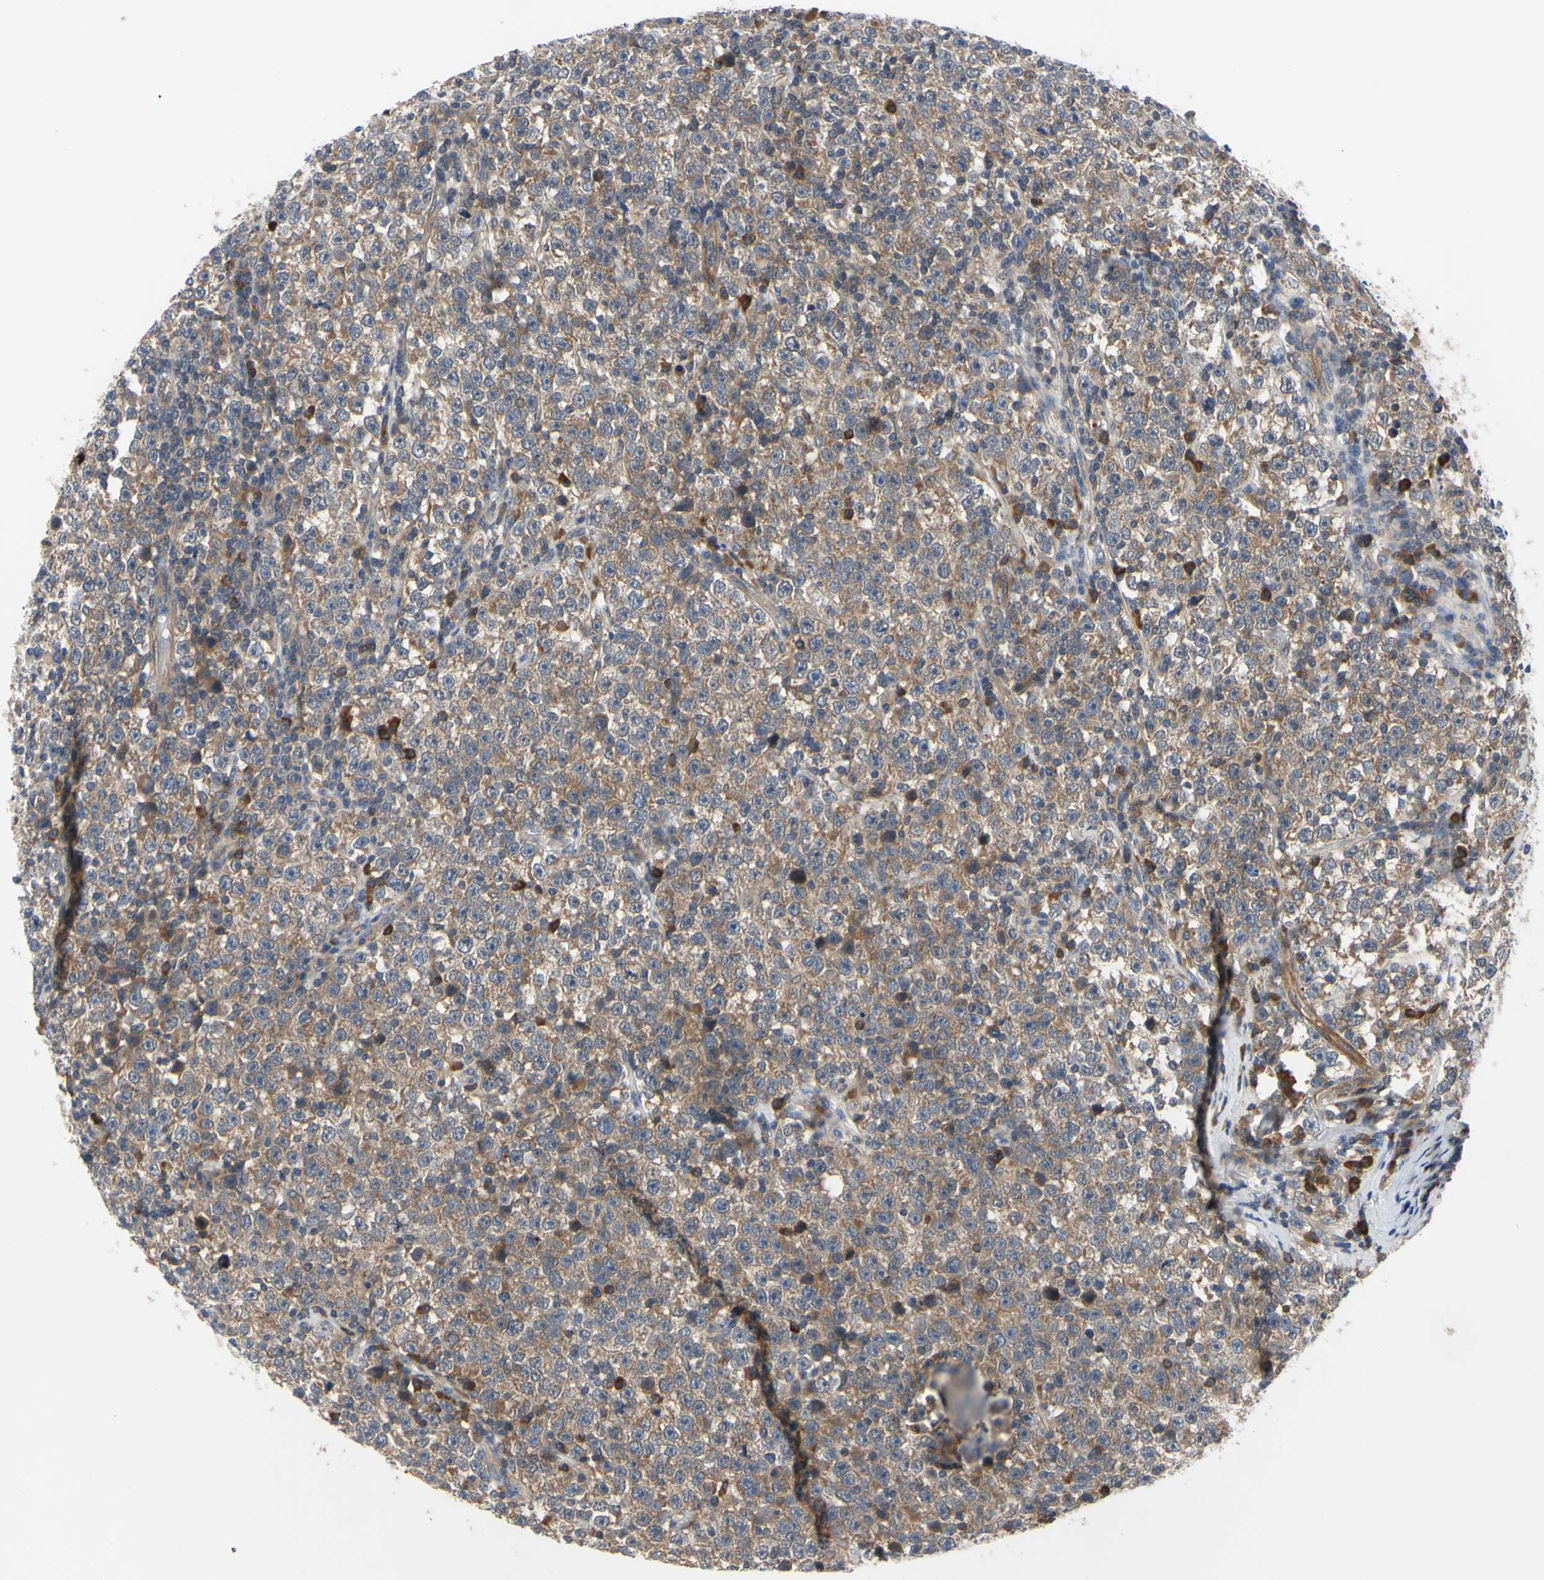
{"staining": {"intensity": "moderate", "quantity": ">75%", "location": "cytoplasmic/membranous"}, "tissue": "testis cancer", "cell_type": "Tumor cells", "image_type": "cancer", "snomed": [{"axis": "morphology", "description": "Seminoma, NOS"}, {"axis": "topography", "description": "Testis"}], "caption": "Protein analysis of testis seminoma tissue displays moderate cytoplasmic/membranous staining in about >75% of tumor cells.", "gene": "XIAP", "patient": {"sex": "male", "age": 43}}